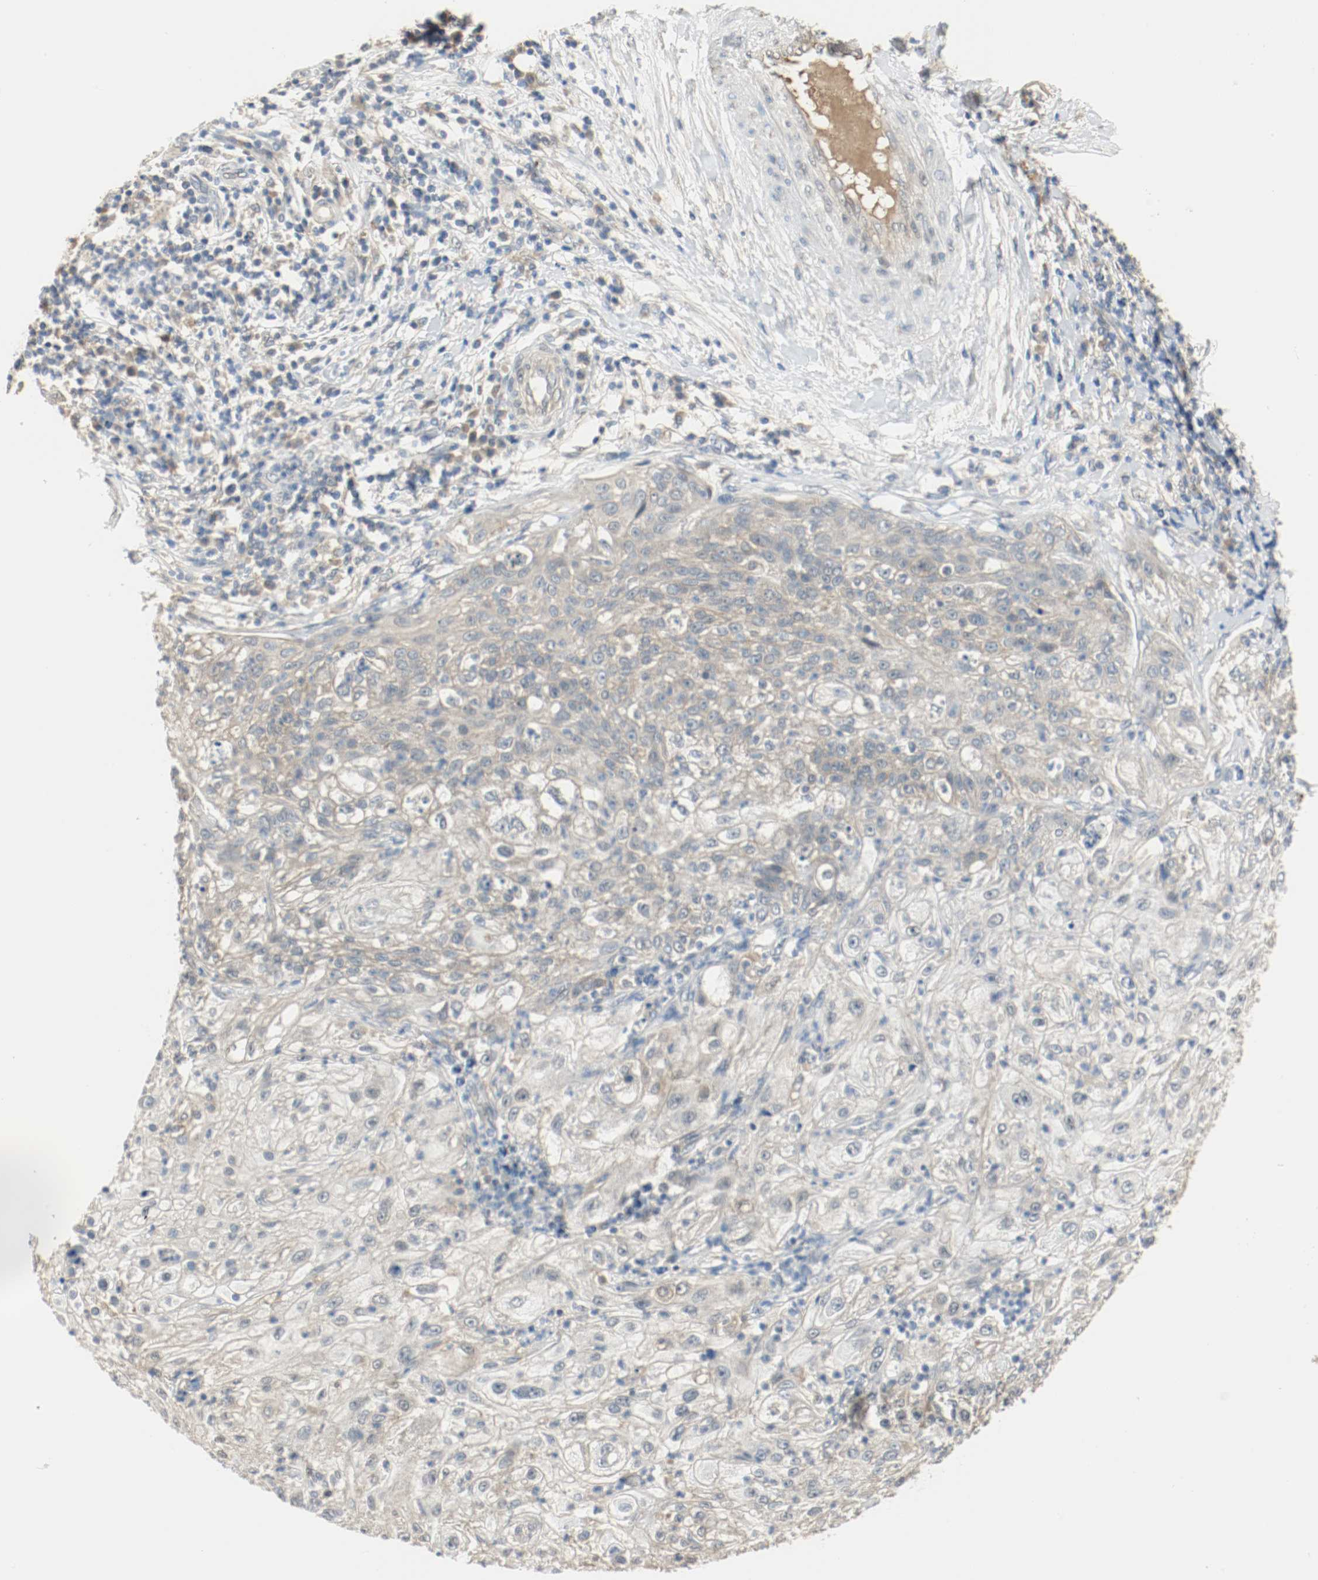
{"staining": {"intensity": "weak", "quantity": ">75%", "location": "cytoplasmic/membranous"}, "tissue": "lung cancer", "cell_type": "Tumor cells", "image_type": "cancer", "snomed": [{"axis": "morphology", "description": "Inflammation, NOS"}, {"axis": "morphology", "description": "Squamous cell carcinoma, NOS"}, {"axis": "topography", "description": "Lymph node"}, {"axis": "topography", "description": "Soft tissue"}, {"axis": "topography", "description": "Lung"}], "caption": "This is an image of IHC staining of squamous cell carcinoma (lung), which shows weak expression in the cytoplasmic/membranous of tumor cells.", "gene": "MELTF", "patient": {"sex": "male", "age": 66}}